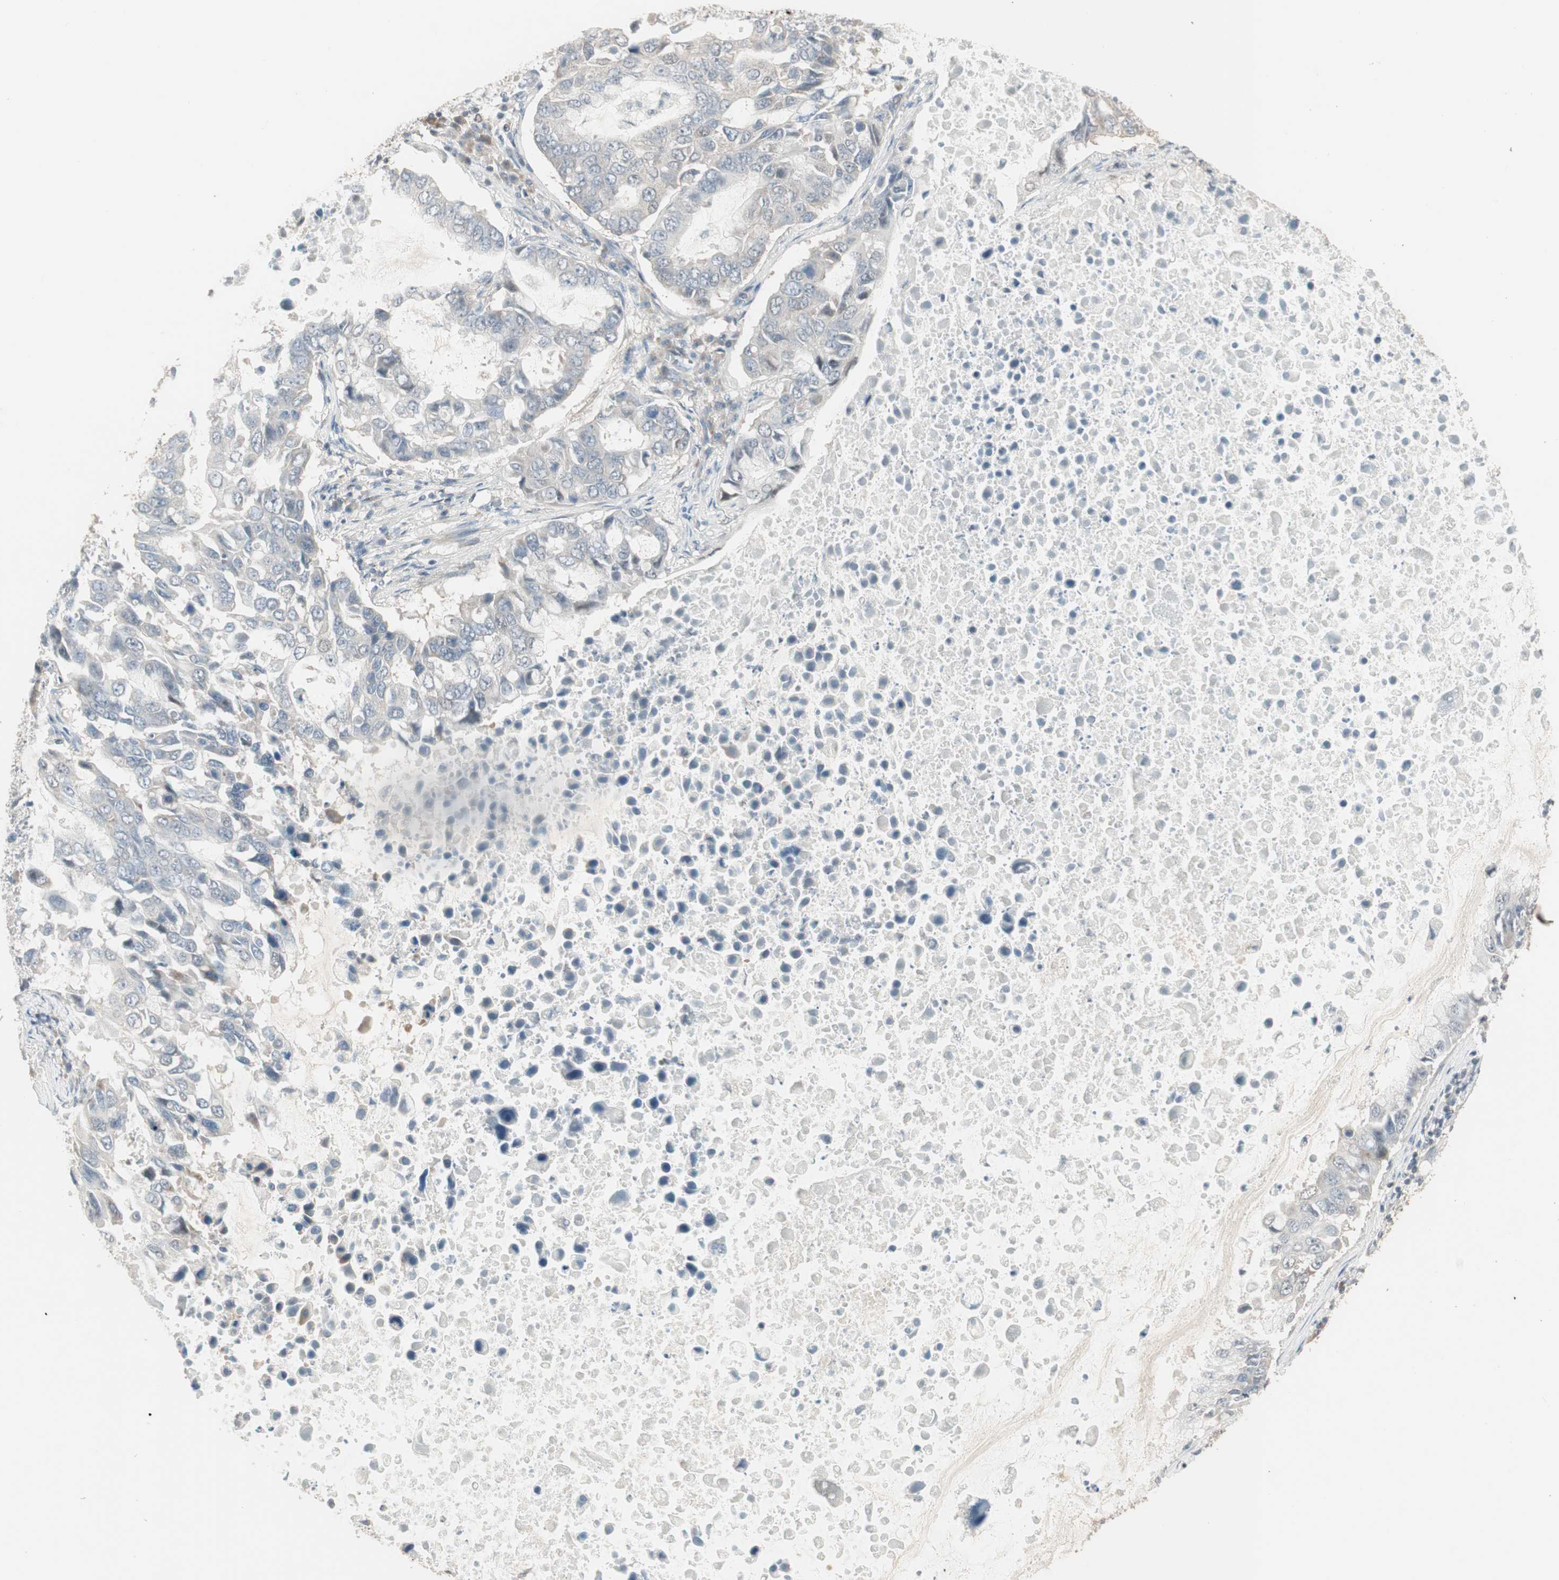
{"staining": {"intensity": "negative", "quantity": "none", "location": "none"}, "tissue": "lung cancer", "cell_type": "Tumor cells", "image_type": "cancer", "snomed": [{"axis": "morphology", "description": "Adenocarcinoma, NOS"}, {"axis": "topography", "description": "Lung"}], "caption": "This is a histopathology image of IHC staining of lung cancer (adenocarcinoma), which shows no expression in tumor cells.", "gene": "PDZK1", "patient": {"sex": "male", "age": 64}}